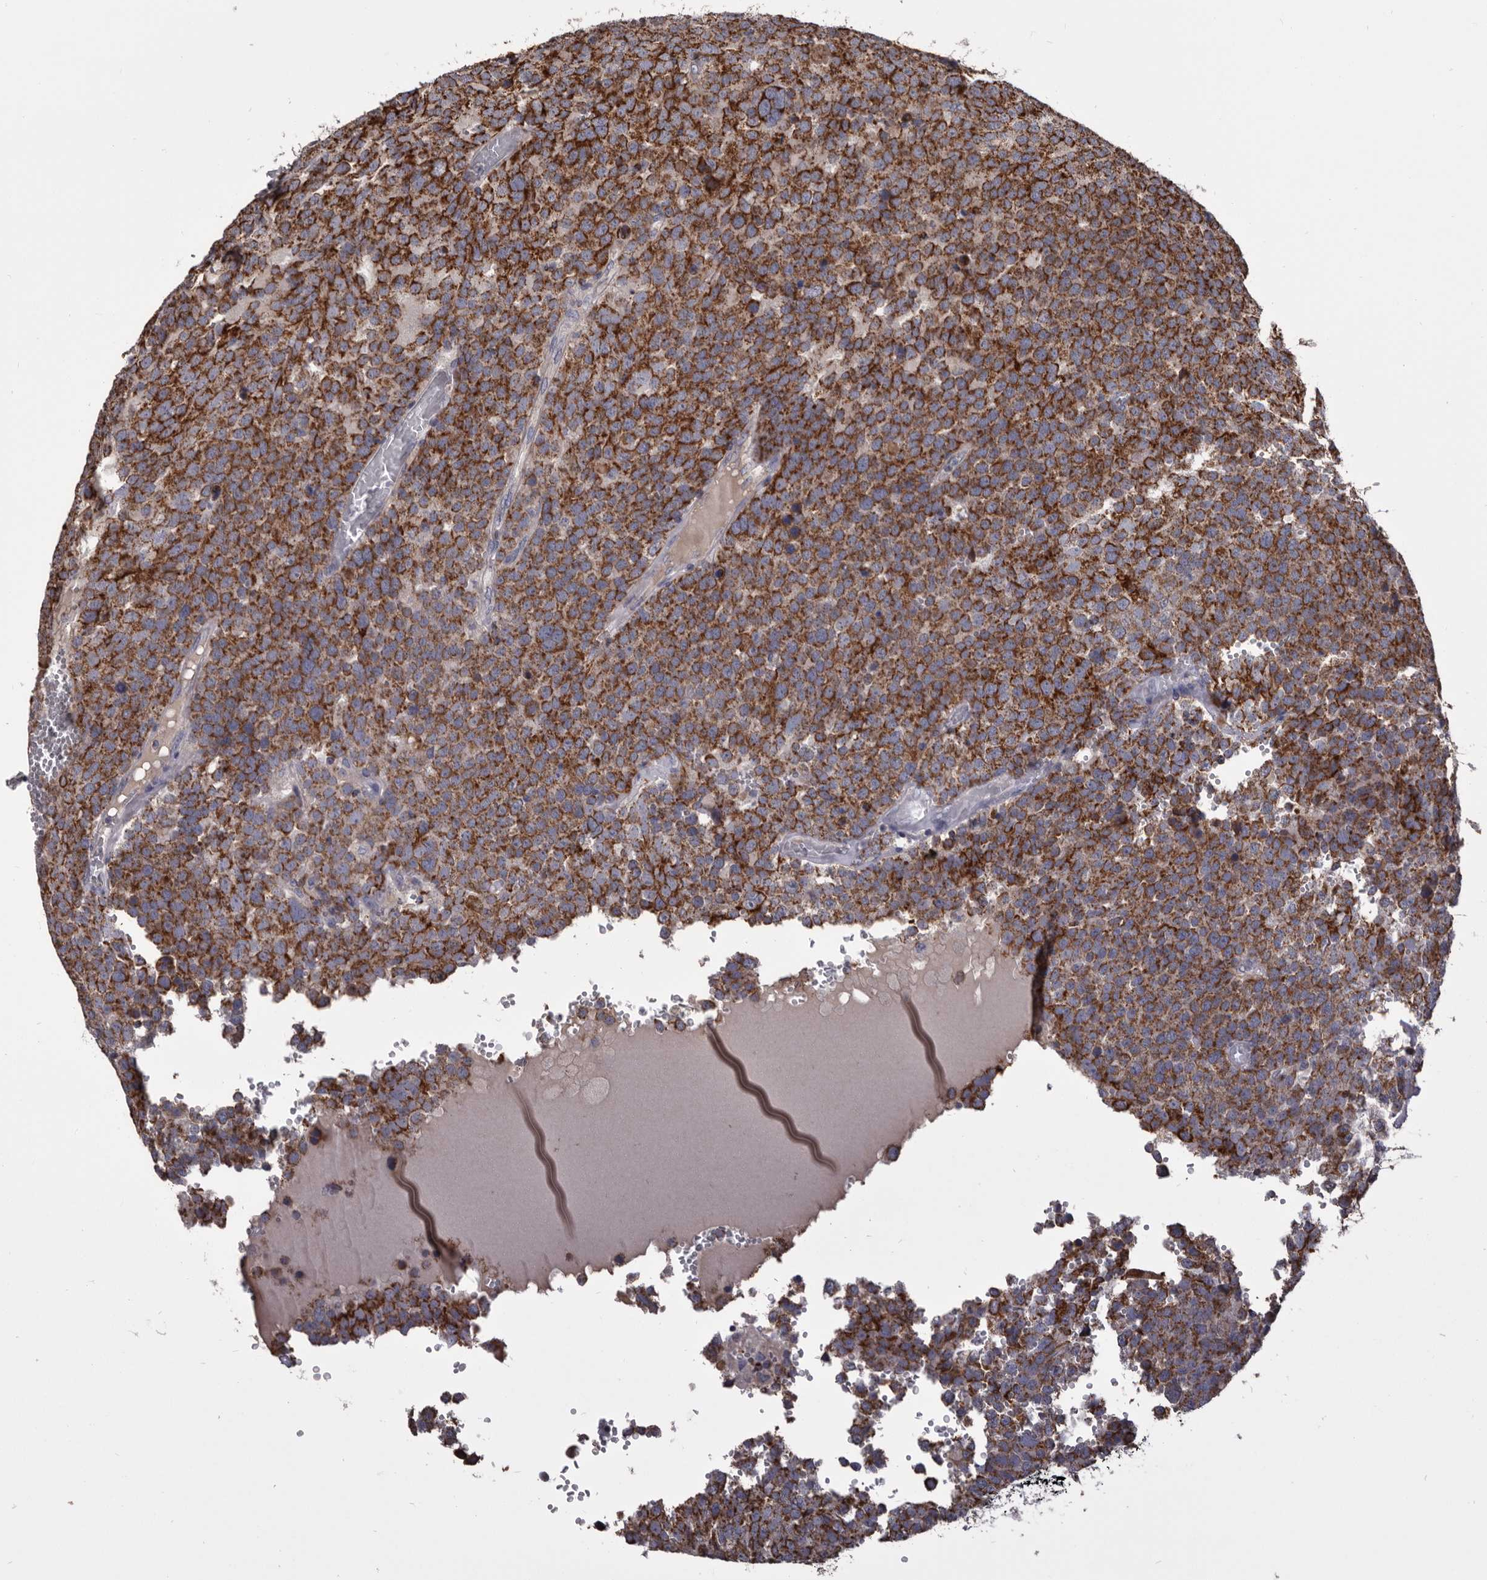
{"staining": {"intensity": "strong", "quantity": ">75%", "location": "cytoplasmic/membranous"}, "tissue": "testis cancer", "cell_type": "Tumor cells", "image_type": "cancer", "snomed": [{"axis": "morphology", "description": "Seminoma, NOS"}, {"axis": "topography", "description": "Testis"}], "caption": "Testis seminoma stained with immunohistochemistry shows strong cytoplasmic/membranous expression in approximately >75% of tumor cells.", "gene": "ALDH5A1", "patient": {"sex": "male", "age": 71}}